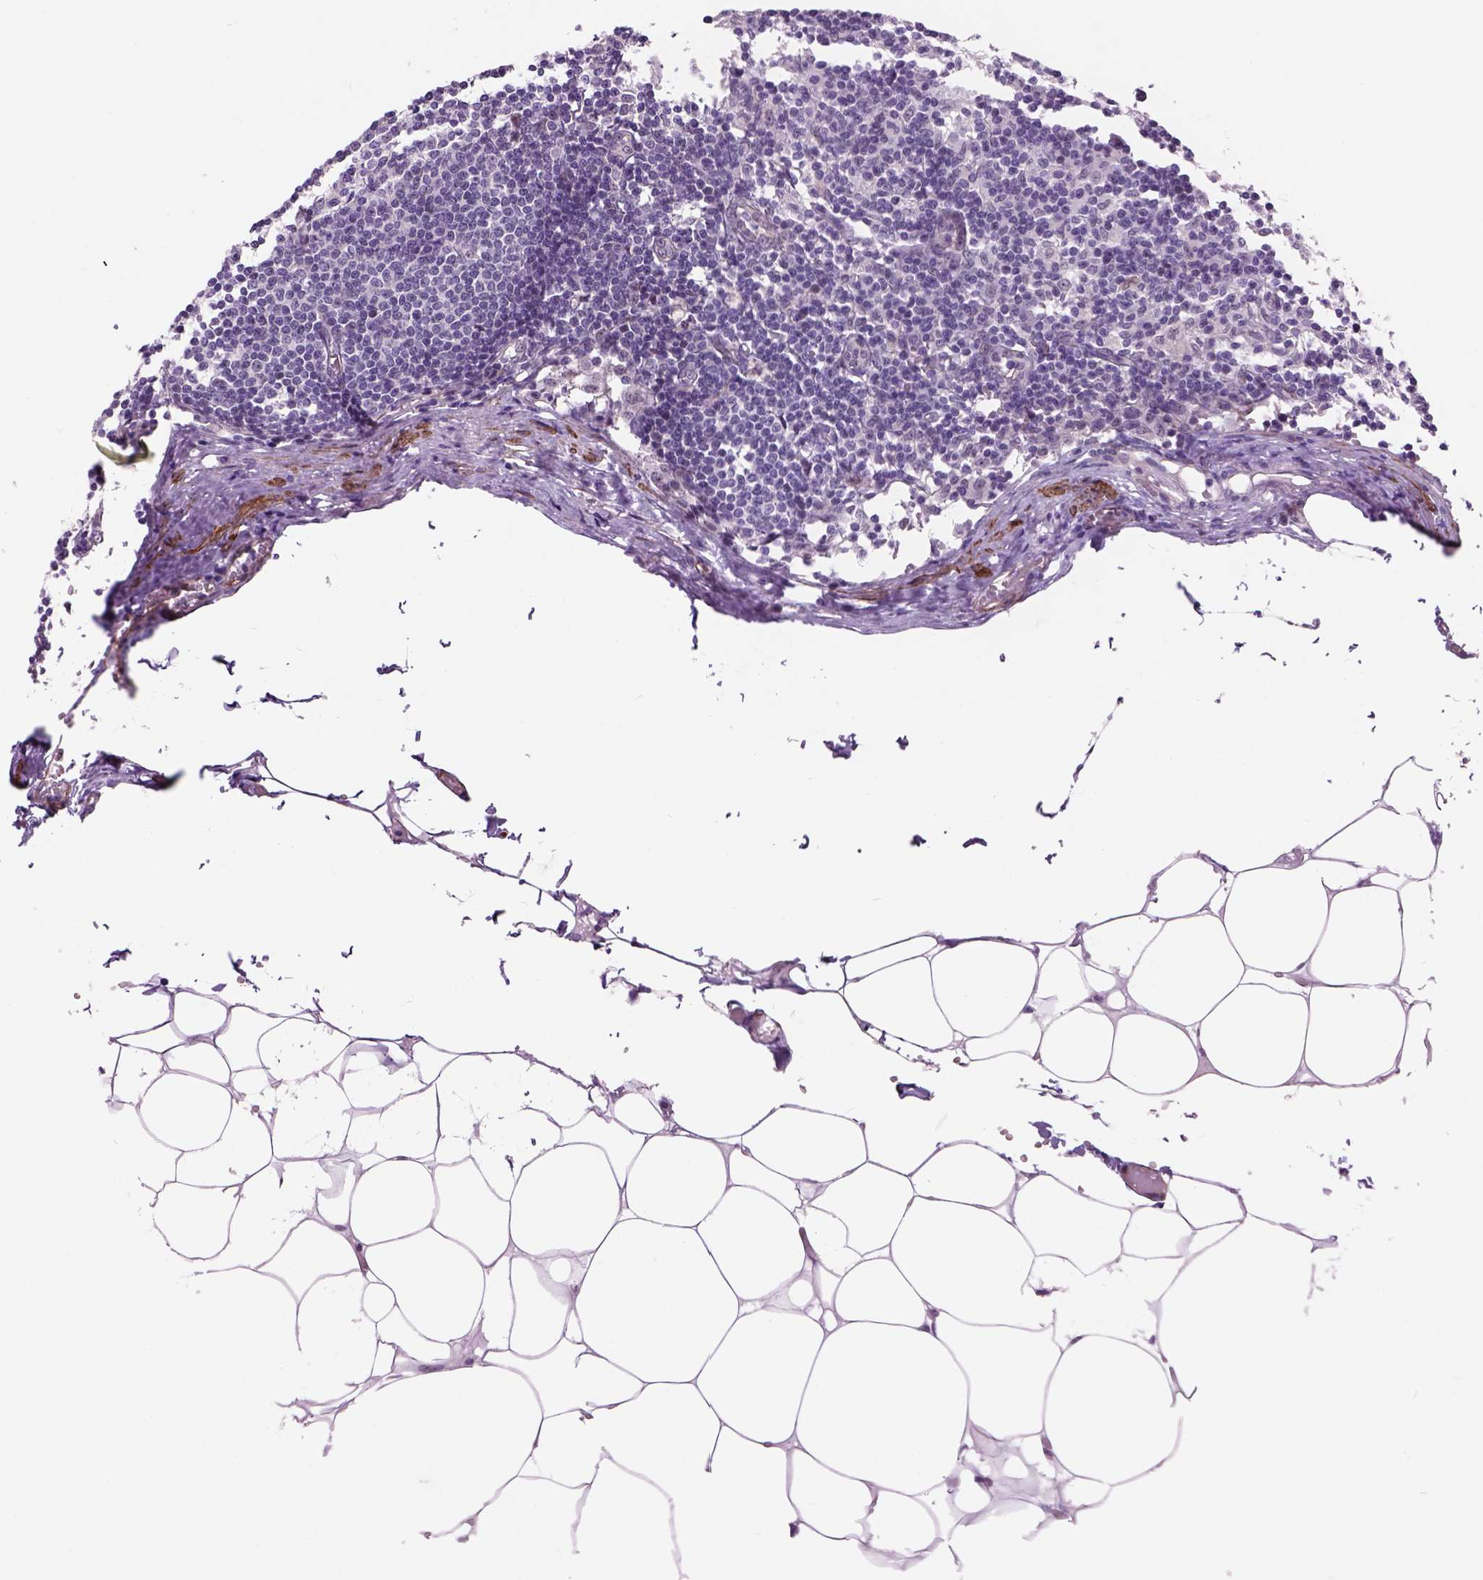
{"staining": {"intensity": "weak", "quantity": "<25%", "location": "cytoplasmic/membranous"}, "tissue": "lymph node", "cell_type": "Germinal center cells", "image_type": "normal", "snomed": [{"axis": "morphology", "description": "Normal tissue, NOS"}, {"axis": "topography", "description": "Lymph node"}], "caption": "Immunohistochemistry histopathology image of benign lymph node: lymph node stained with DAB (3,3'-diaminobenzidine) reveals no significant protein staining in germinal center cells.", "gene": "RRS1", "patient": {"sex": "female", "age": 69}}